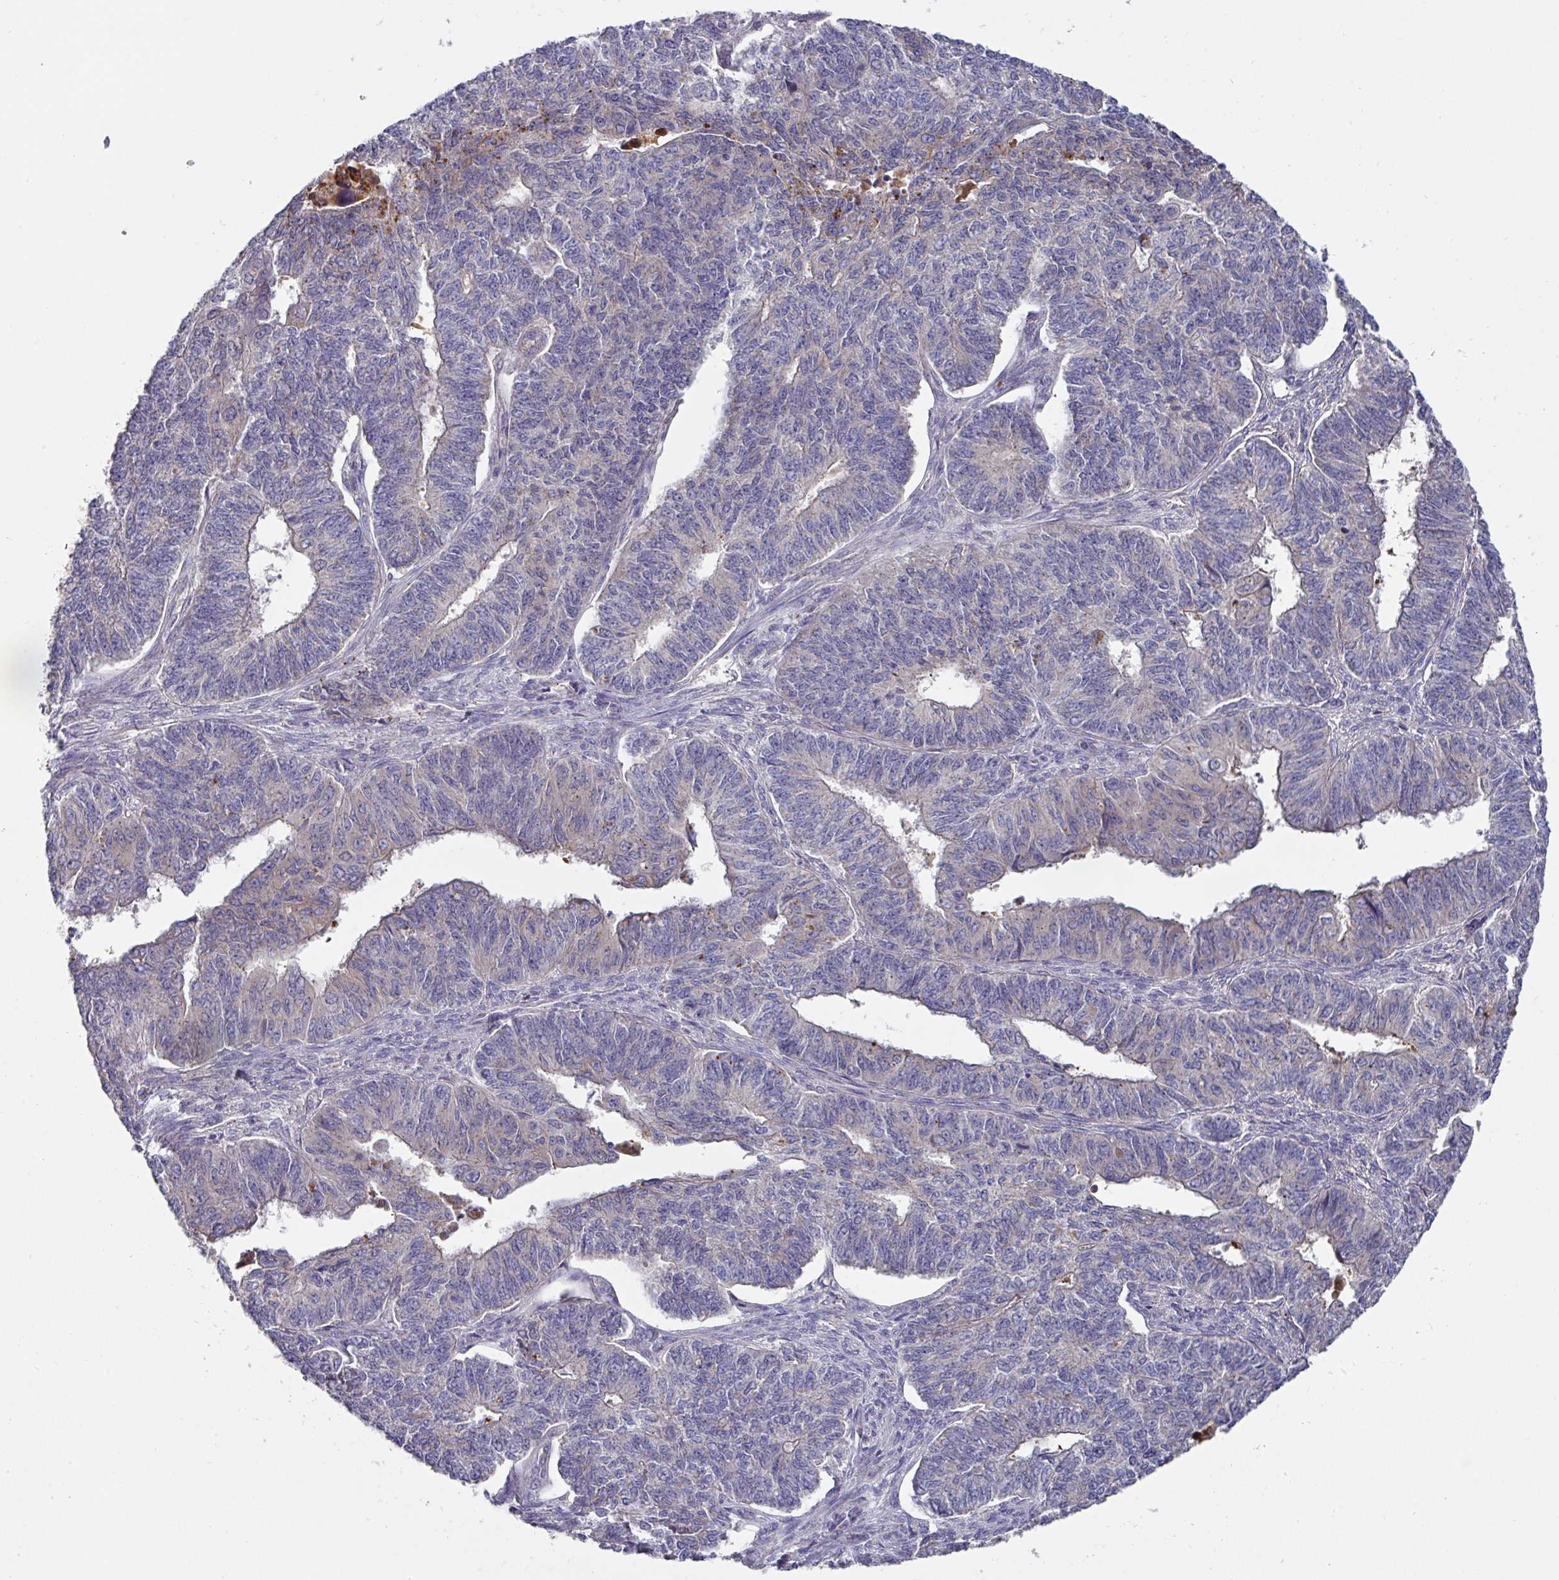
{"staining": {"intensity": "negative", "quantity": "none", "location": "none"}, "tissue": "endometrial cancer", "cell_type": "Tumor cells", "image_type": "cancer", "snomed": [{"axis": "morphology", "description": "Adenocarcinoma, NOS"}, {"axis": "topography", "description": "Endometrium"}], "caption": "Immunohistochemical staining of endometrial cancer (adenocarcinoma) demonstrates no significant positivity in tumor cells.", "gene": "IL4R", "patient": {"sex": "female", "age": 32}}